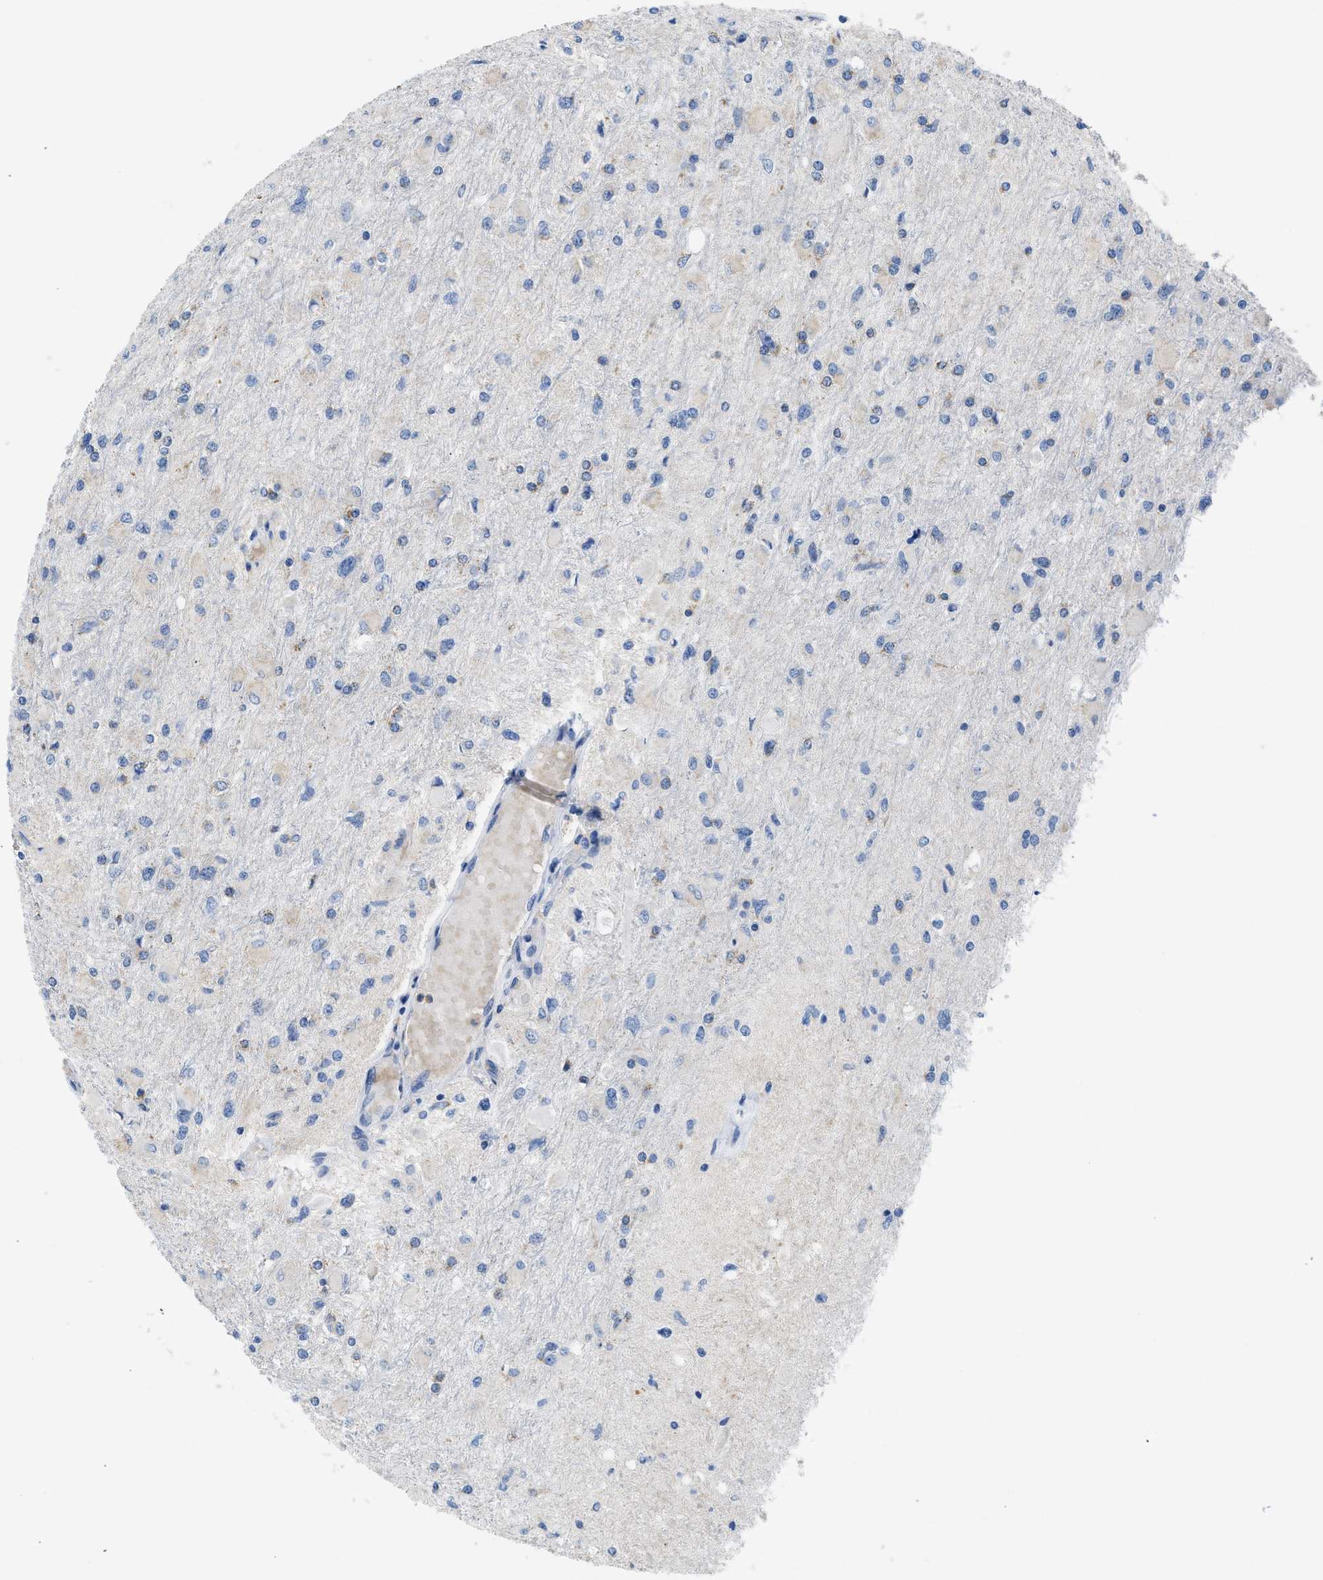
{"staining": {"intensity": "weak", "quantity": "<25%", "location": "cytoplasmic/membranous"}, "tissue": "glioma", "cell_type": "Tumor cells", "image_type": "cancer", "snomed": [{"axis": "morphology", "description": "Glioma, malignant, High grade"}, {"axis": "topography", "description": "Cerebral cortex"}], "caption": "Immunohistochemistry histopathology image of human malignant glioma (high-grade) stained for a protein (brown), which shows no positivity in tumor cells.", "gene": "SLC25A13", "patient": {"sex": "female", "age": 36}}